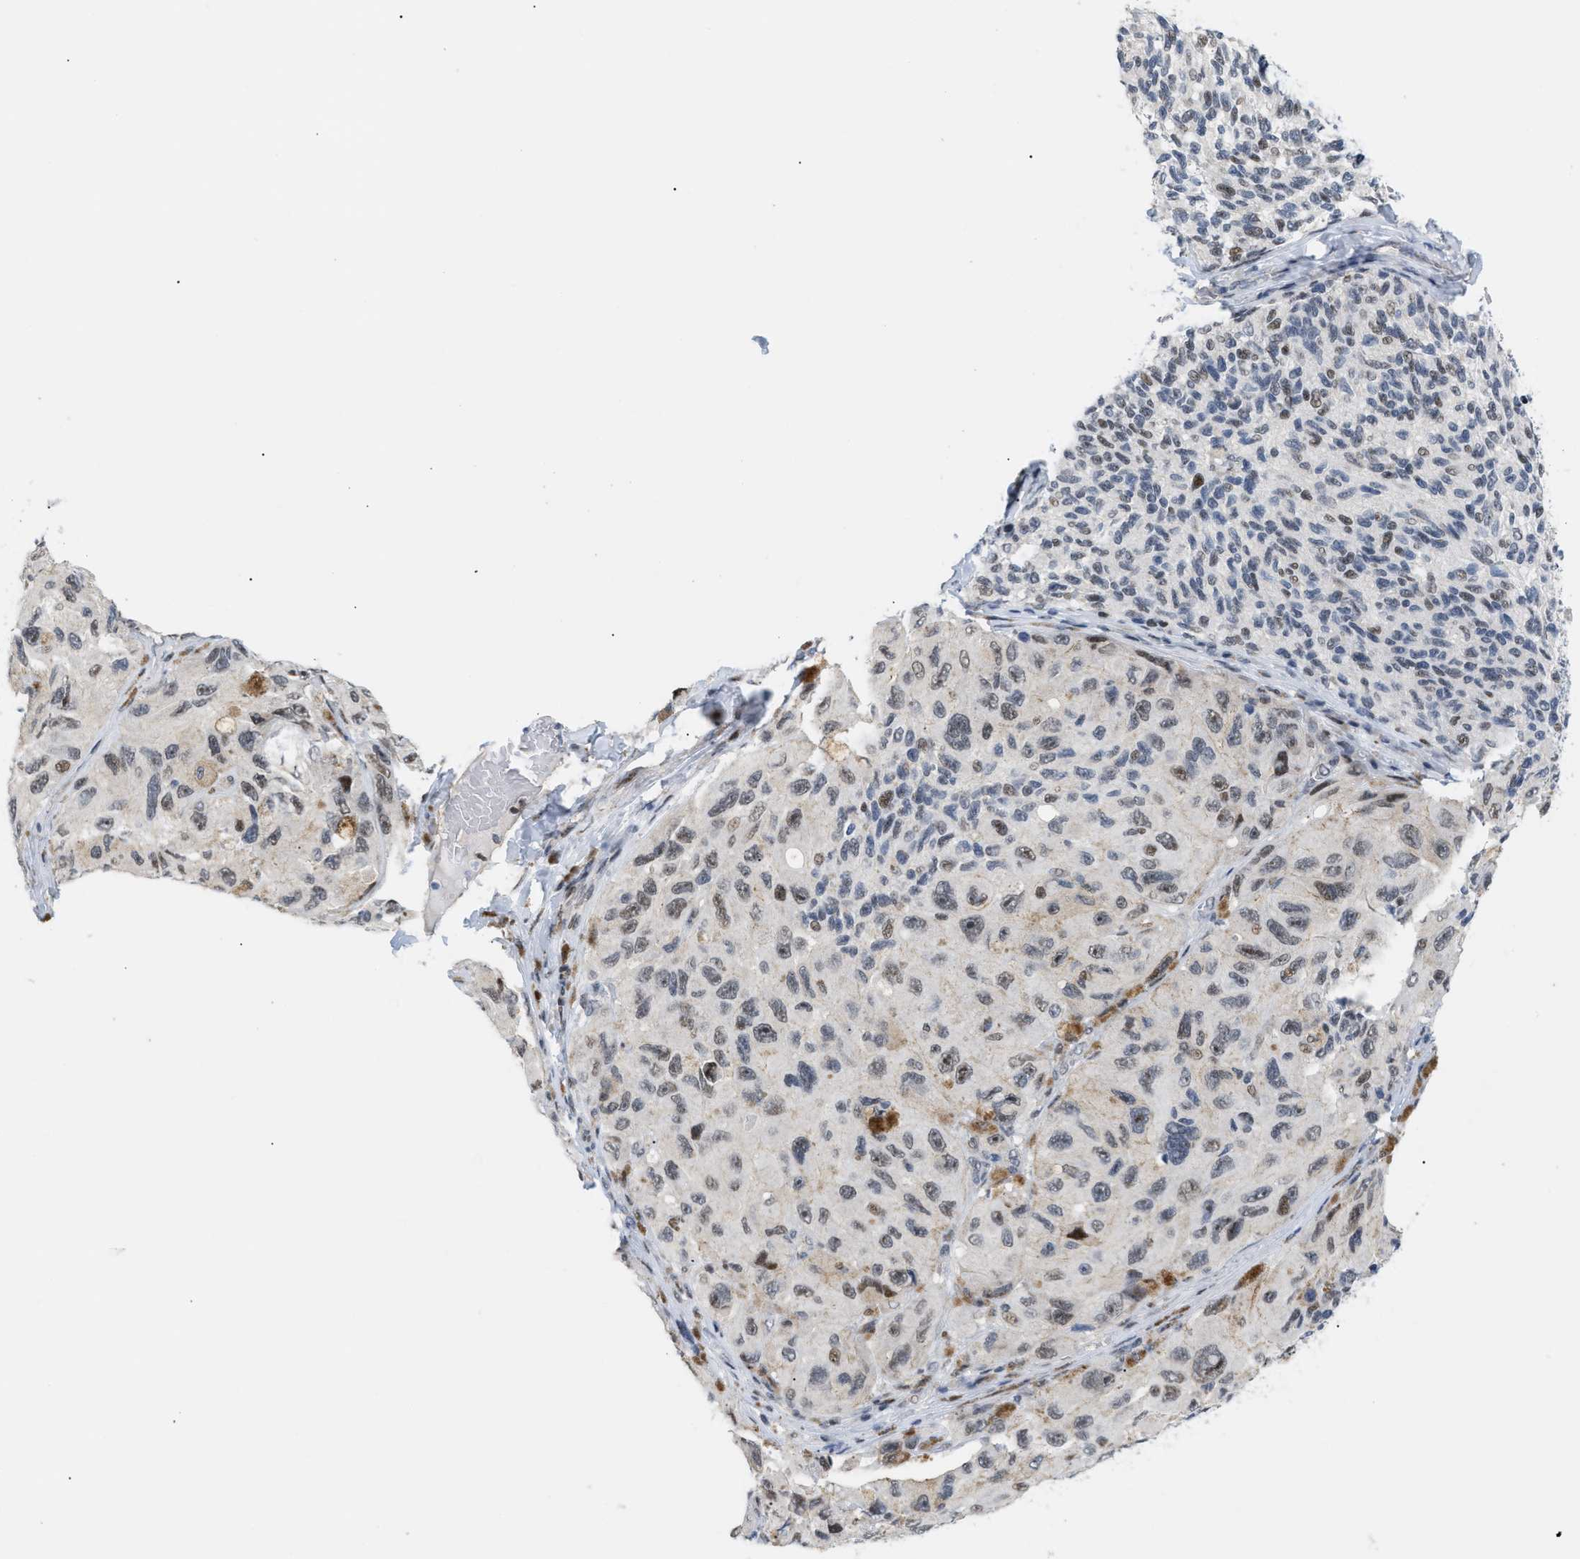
{"staining": {"intensity": "weak", "quantity": ">75%", "location": "nuclear"}, "tissue": "melanoma", "cell_type": "Tumor cells", "image_type": "cancer", "snomed": [{"axis": "morphology", "description": "Malignant melanoma, NOS"}, {"axis": "topography", "description": "Skin"}], "caption": "Weak nuclear staining is identified in about >75% of tumor cells in melanoma. Nuclei are stained in blue.", "gene": "MED1", "patient": {"sex": "female", "age": 73}}